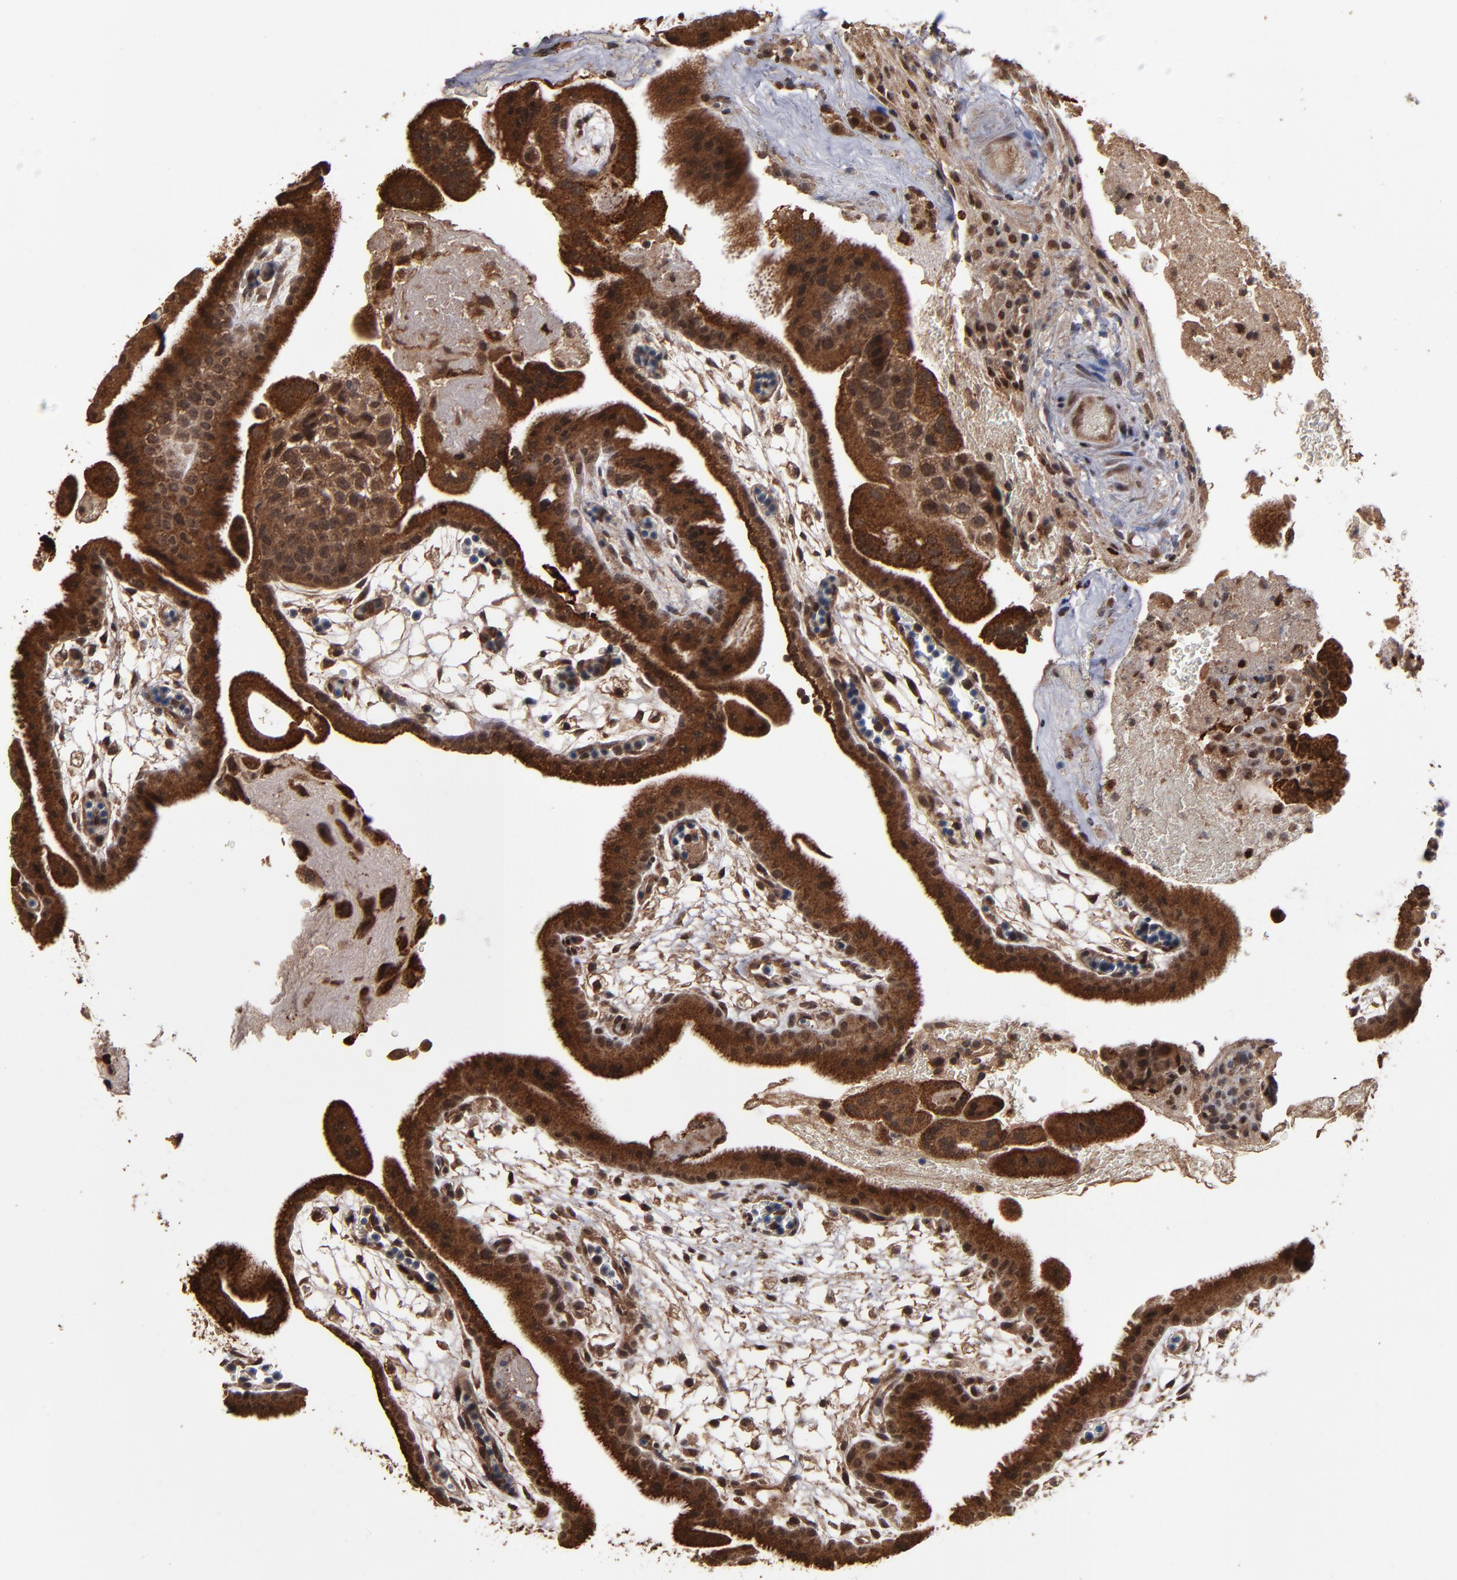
{"staining": {"intensity": "strong", "quantity": ">75%", "location": "cytoplasmic/membranous,nuclear"}, "tissue": "placenta", "cell_type": "Trophoblastic cells", "image_type": "normal", "snomed": [{"axis": "morphology", "description": "Normal tissue, NOS"}, {"axis": "topography", "description": "Placenta"}], "caption": "An image of human placenta stained for a protein demonstrates strong cytoplasmic/membranous,nuclear brown staining in trophoblastic cells. Nuclei are stained in blue.", "gene": "NXF2B", "patient": {"sex": "female", "age": 19}}